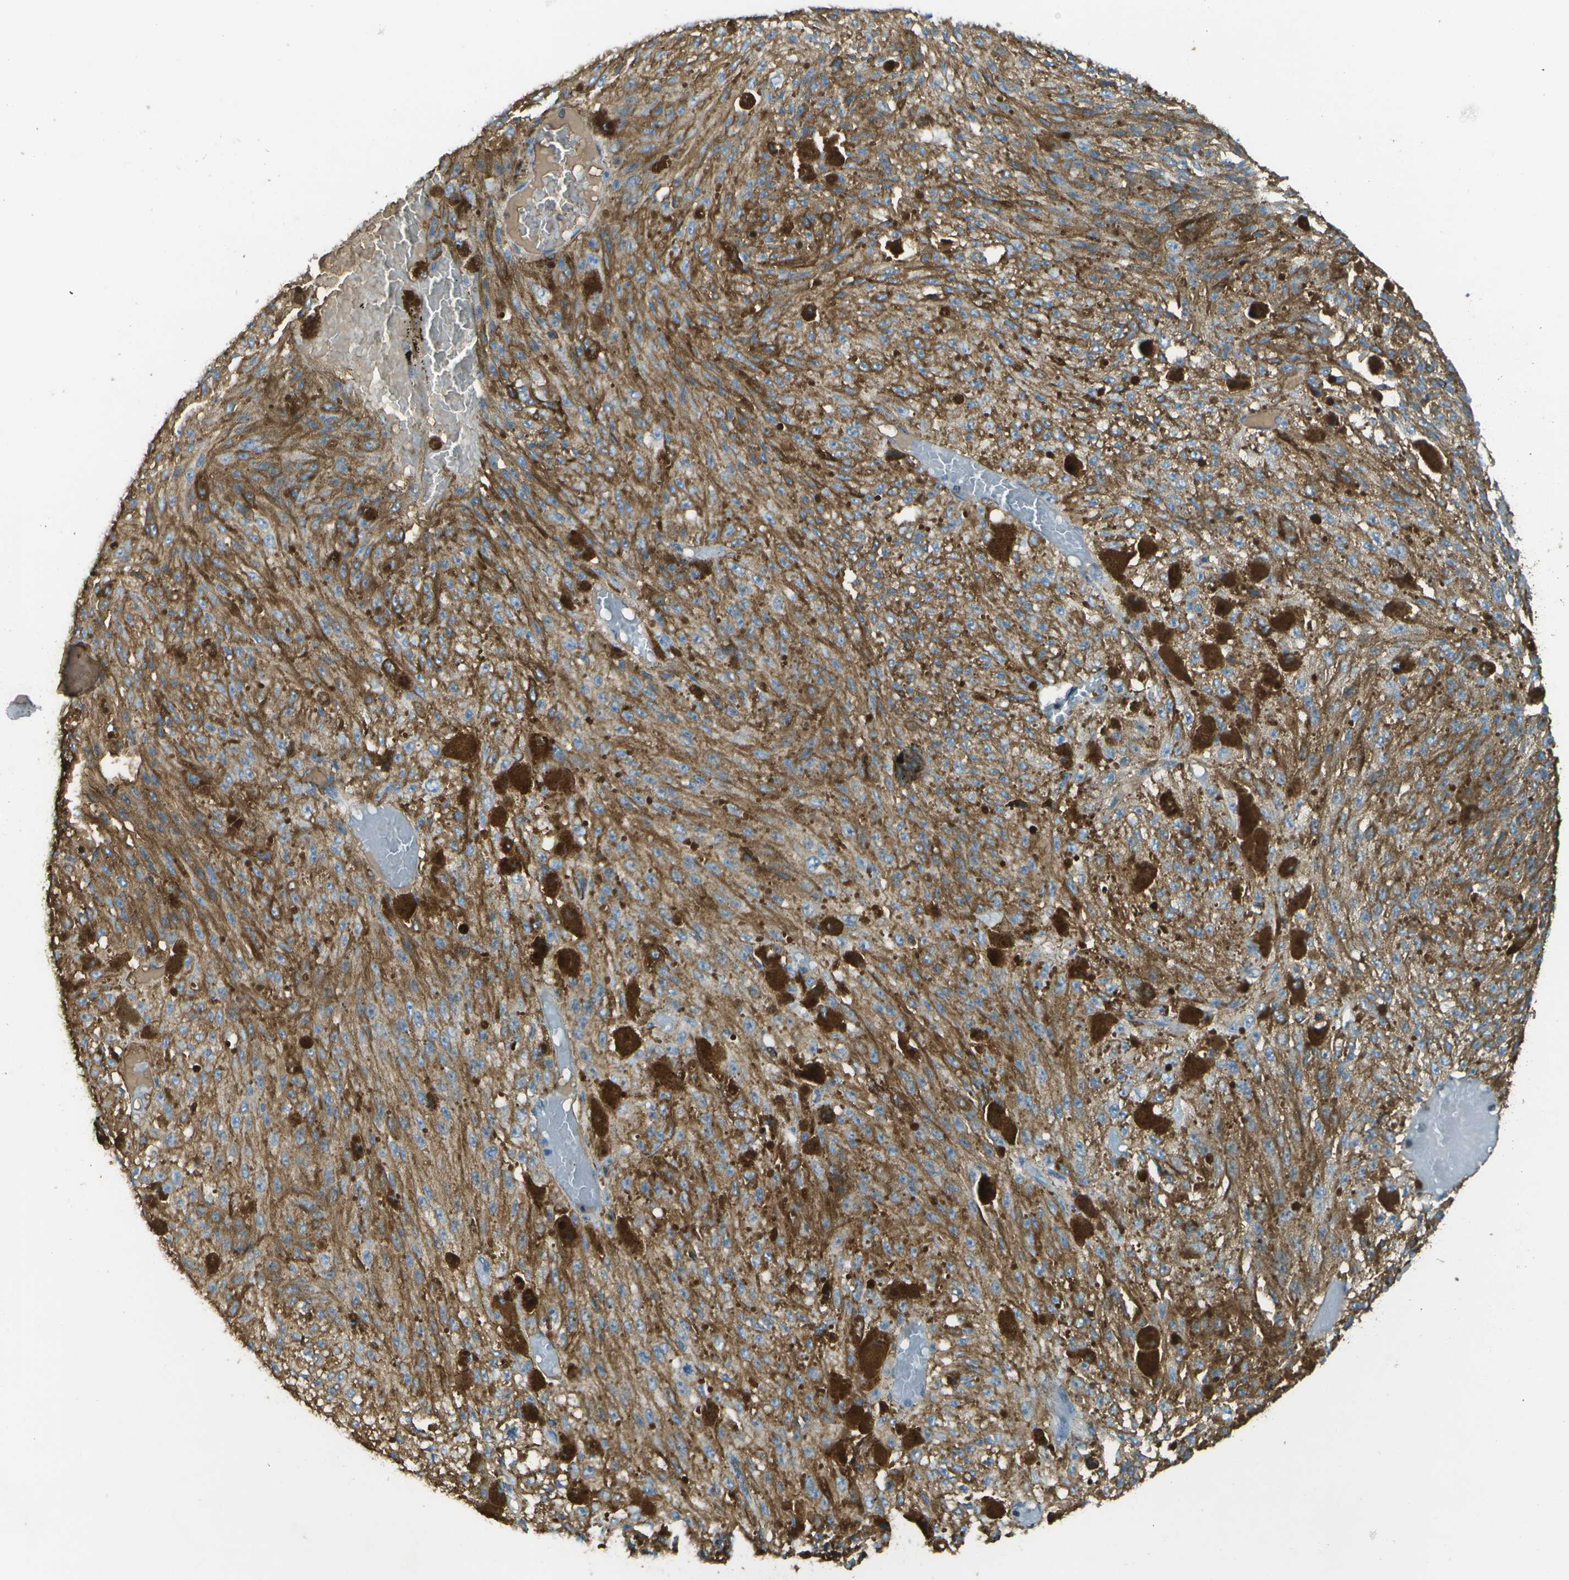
{"staining": {"intensity": "weak", "quantity": ">75%", "location": "cytoplasmic/membranous"}, "tissue": "melanoma", "cell_type": "Tumor cells", "image_type": "cancer", "snomed": [{"axis": "morphology", "description": "Malignant melanoma, NOS"}, {"axis": "topography", "description": "Other"}], "caption": "Malignant melanoma stained for a protein (brown) shows weak cytoplasmic/membranous positive expression in approximately >75% of tumor cells.", "gene": "CYP4F11", "patient": {"sex": "male", "age": 79}}